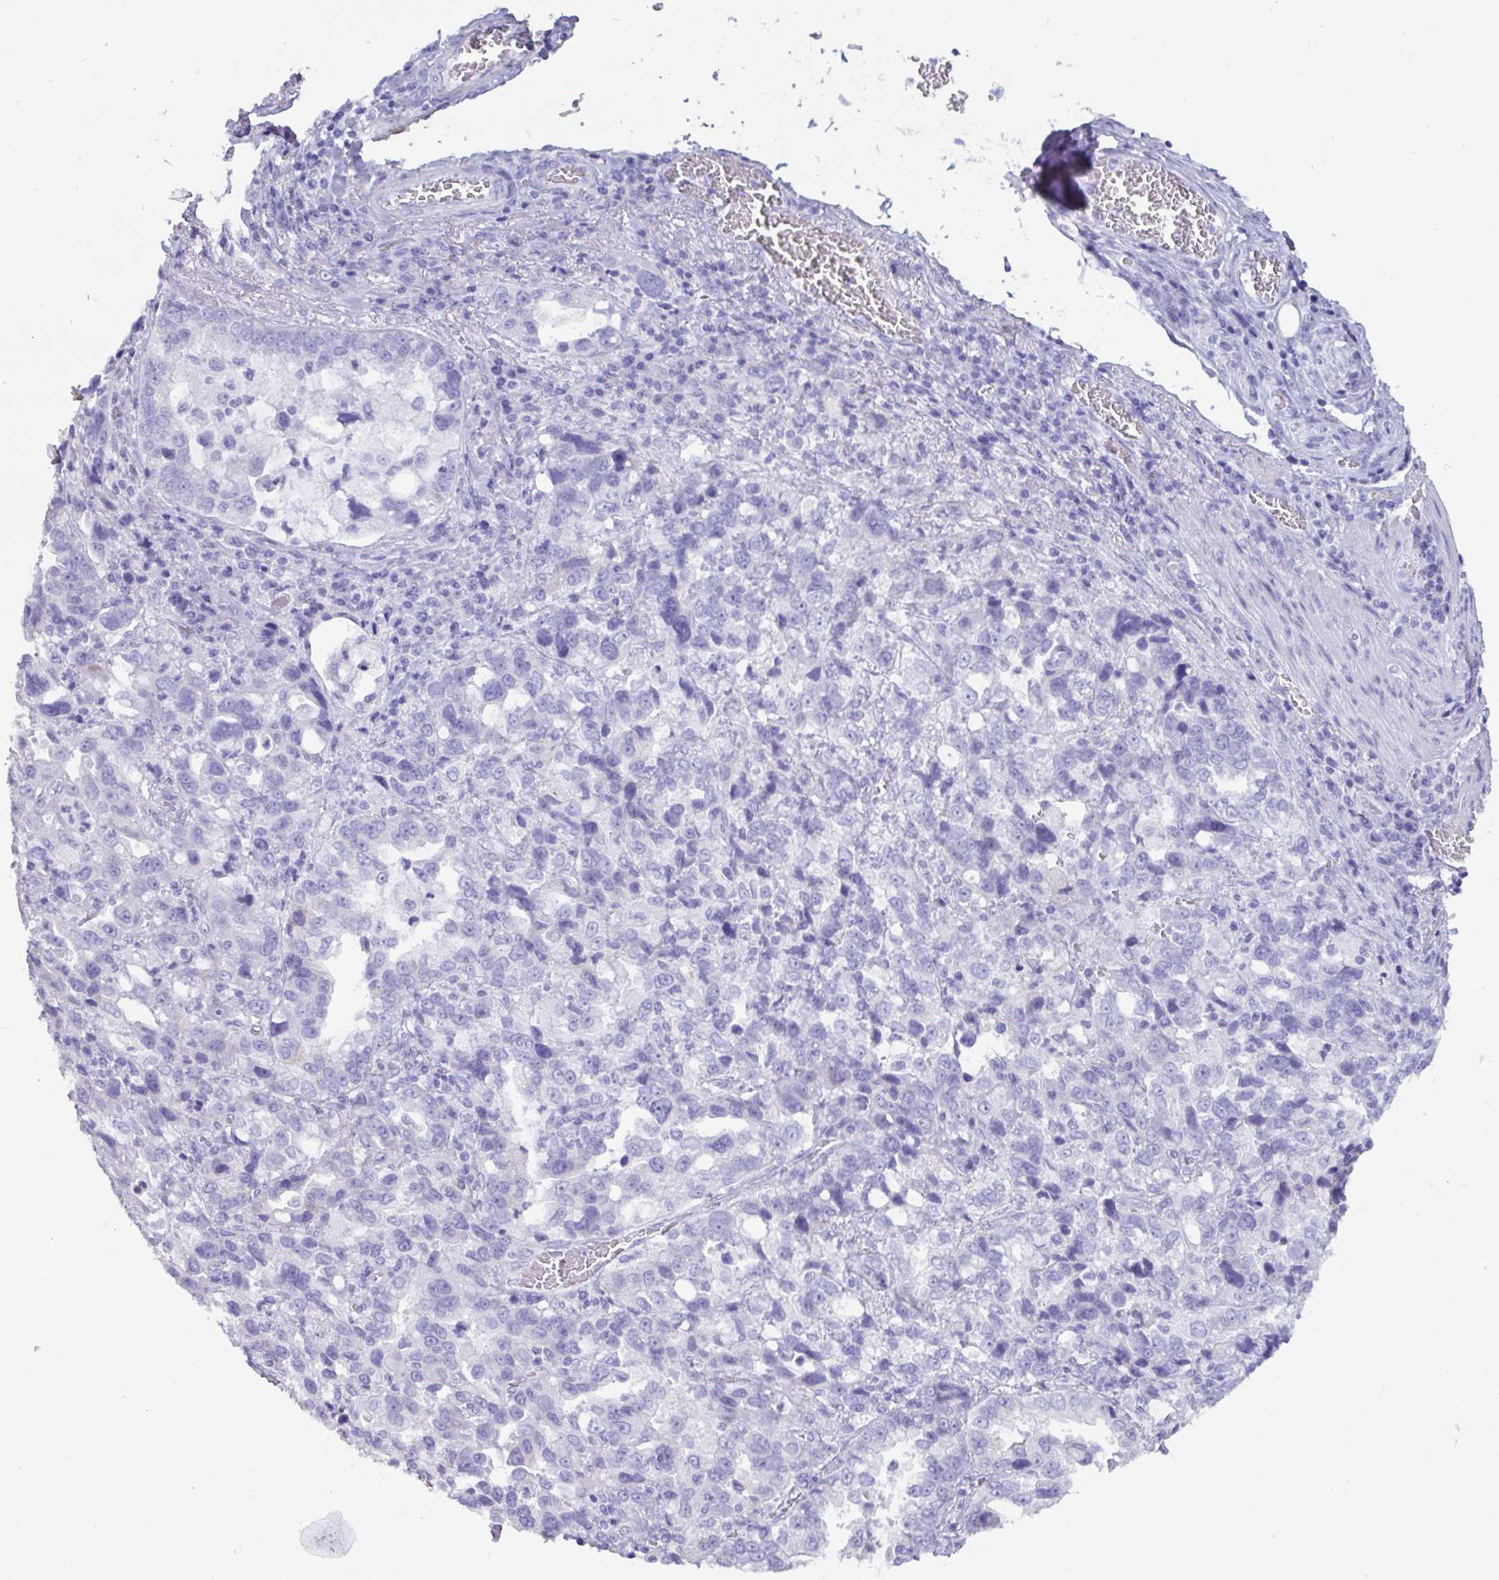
{"staining": {"intensity": "negative", "quantity": "none", "location": "none"}, "tissue": "stomach cancer", "cell_type": "Tumor cells", "image_type": "cancer", "snomed": [{"axis": "morphology", "description": "Adenocarcinoma, NOS"}, {"axis": "topography", "description": "Stomach, upper"}], "caption": "A micrograph of human stomach cancer is negative for staining in tumor cells.", "gene": "TNNC1", "patient": {"sex": "female", "age": 81}}